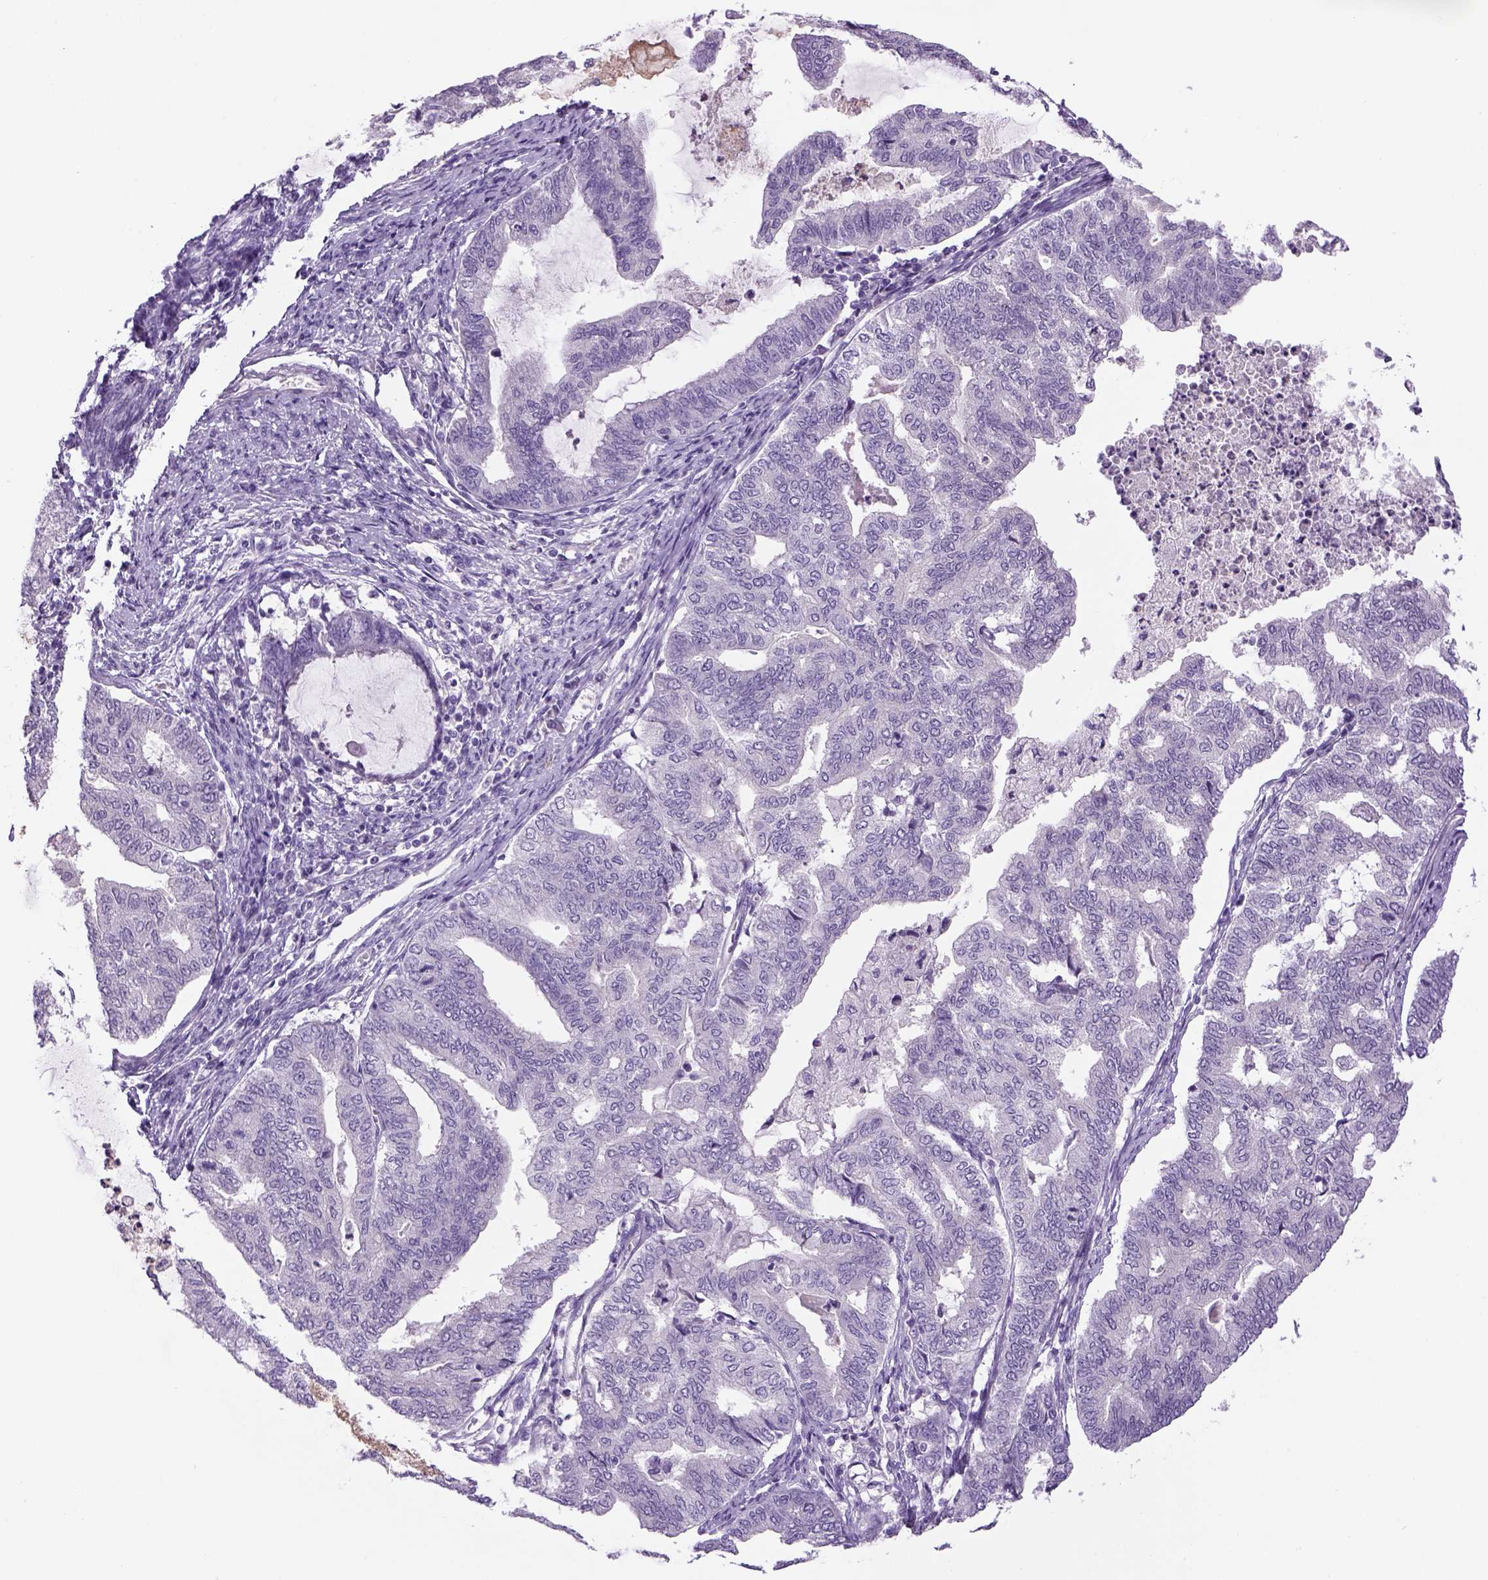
{"staining": {"intensity": "negative", "quantity": "none", "location": "none"}, "tissue": "endometrial cancer", "cell_type": "Tumor cells", "image_type": "cancer", "snomed": [{"axis": "morphology", "description": "Adenocarcinoma, NOS"}, {"axis": "topography", "description": "Endometrium"}], "caption": "The photomicrograph exhibits no staining of tumor cells in adenocarcinoma (endometrial).", "gene": "DBH", "patient": {"sex": "female", "age": 79}}